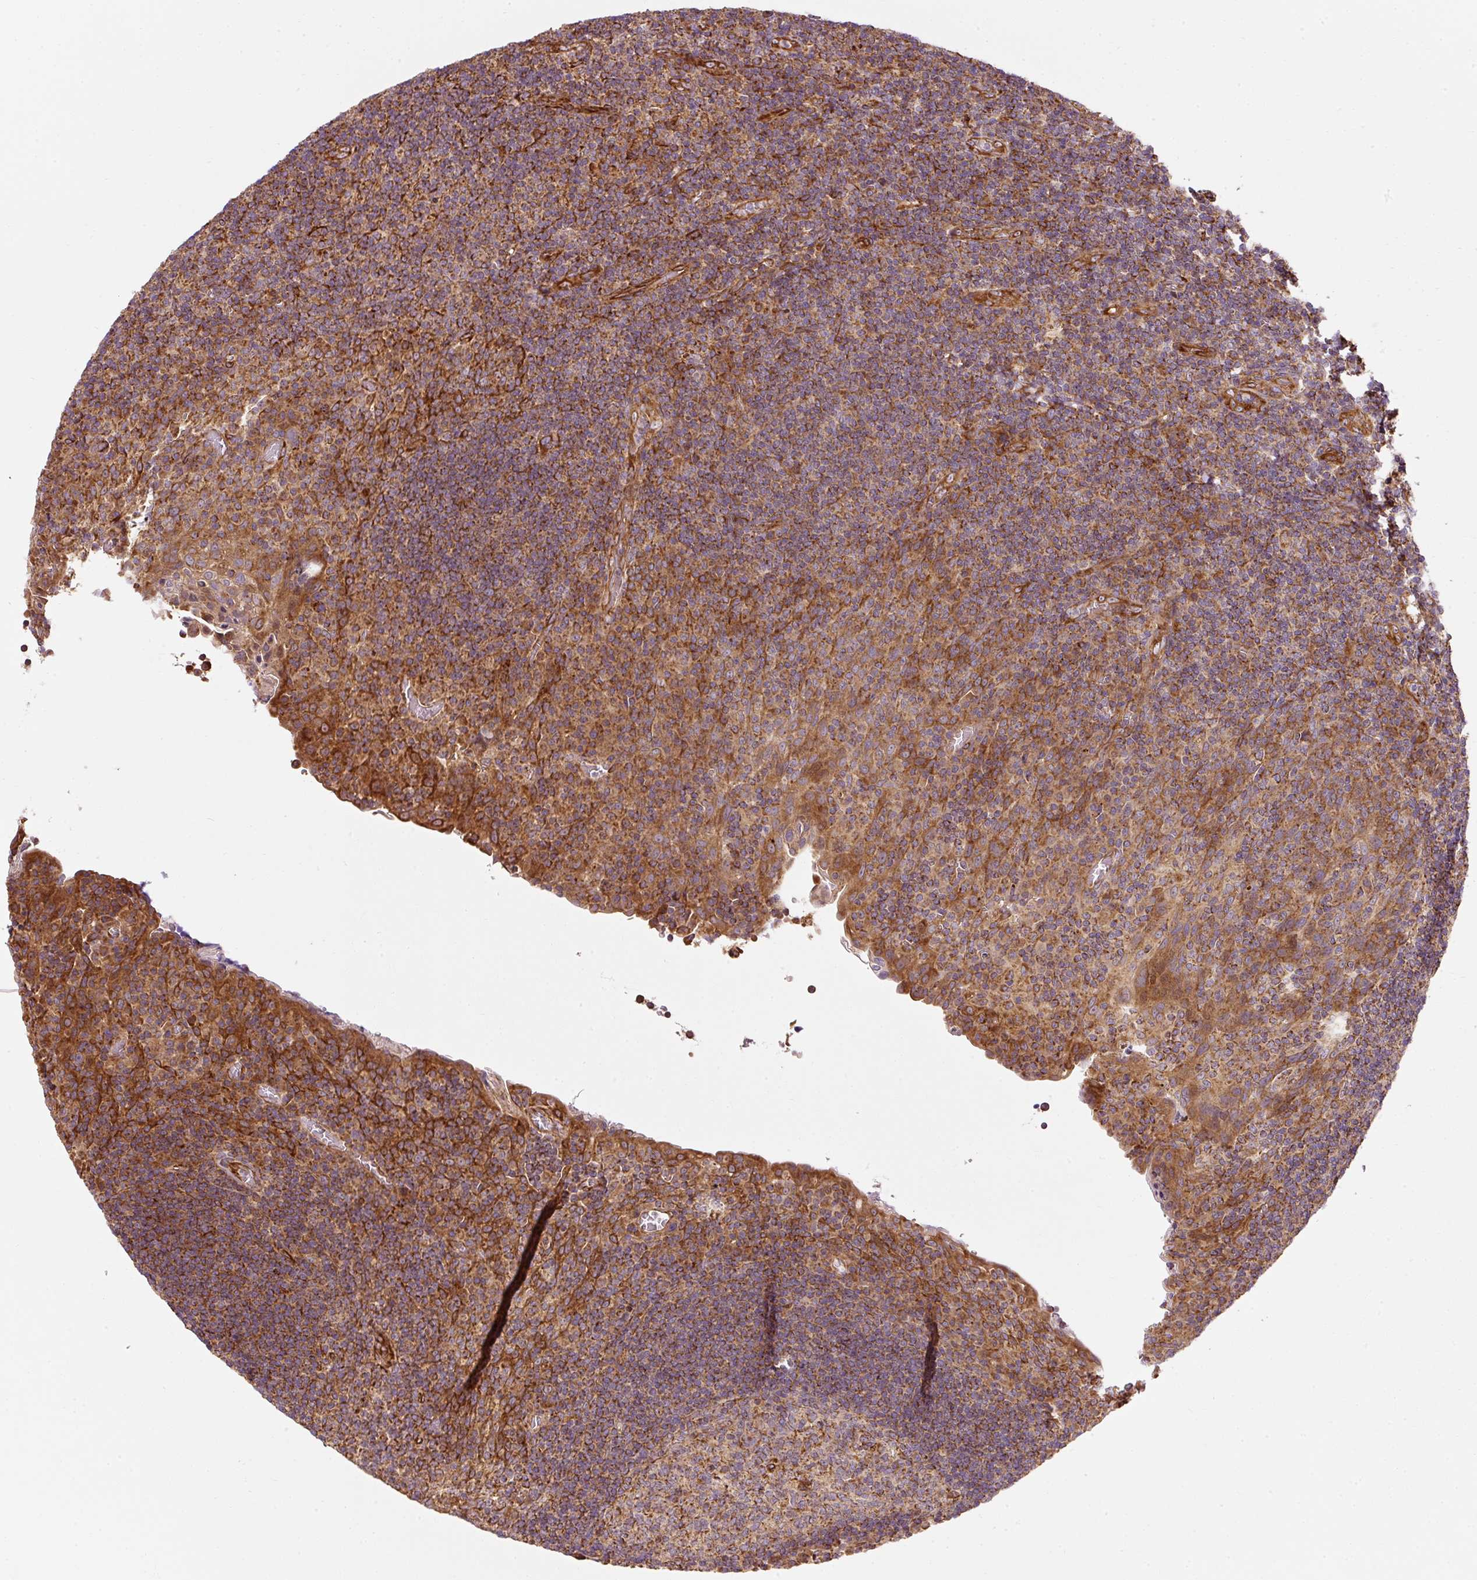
{"staining": {"intensity": "moderate", "quantity": ">75%", "location": "cytoplasmic/membranous"}, "tissue": "tonsil", "cell_type": "Germinal center cells", "image_type": "normal", "snomed": [{"axis": "morphology", "description": "Normal tissue, NOS"}, {"axis": "topography", "description": "Tonsil"}], "caption": "Germinal center cells display moderate cytoplasmic/membranous staining in about >75% of cells in normal tonsil.", "gene": "ISCU", "patient": {"sex": "male", "age": 17}}